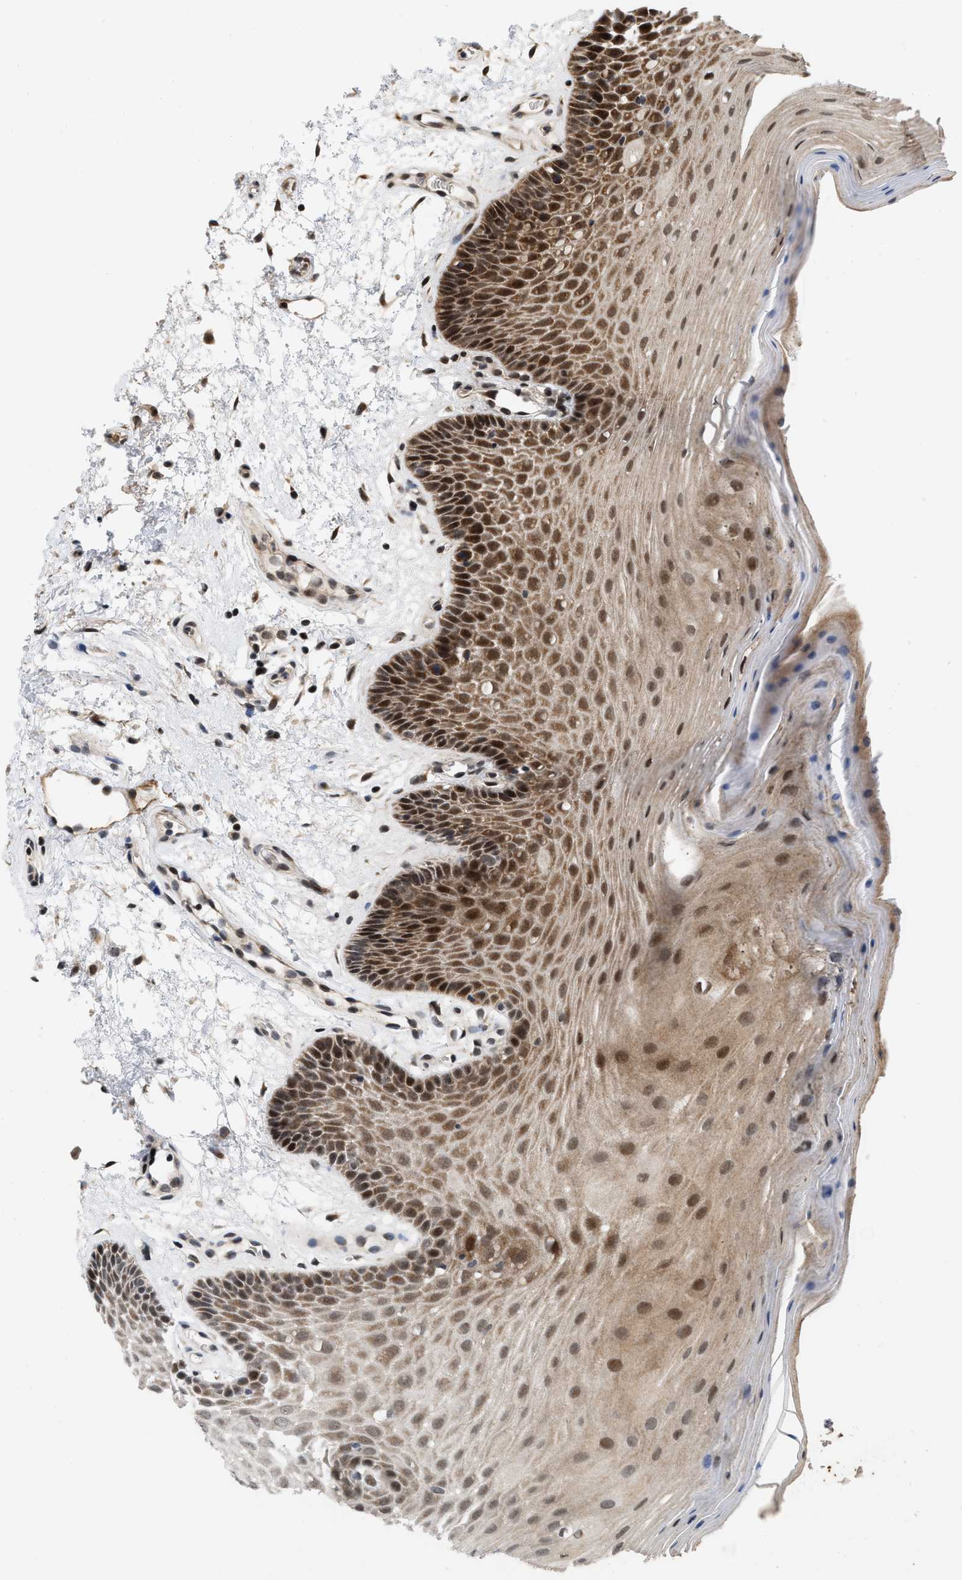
{"staining": {"intensity": "strong", "quantity": ">75%", "location": "cytoplasmic/membranous,nuclear"}, "tissue": "oral mucosa", "cell_type": "Squamous epithelial cells", "image_type": "normal", "snomed": [{"axis": "morphology", "description": "Normal tissue, NOS"}, {"axis": "morphology", "description": "Squamous cell carcinoma, NOS"}, {"axis": "topography", "description": "Oral tissue"}, {"axis": "topography", "description": "Head-Neck"}], "caption": "High-magnification brightfield microscopy of normal oral mucosa stained with DAB (3,3'-diaminobenzidine) (brown) and counterstained with hematoxylin (blue). squamous epithelial cells exhibit strong cytoplasmic/membranous,nuclear positivity is seen in approximately>75% of cells. Using DAB (brown) and hematoxylin (blue) stains, captured at high magnification using brightfield microscopy.", "gene": "ANKRD11", "patient": {"sex": "male", "age": 71}}